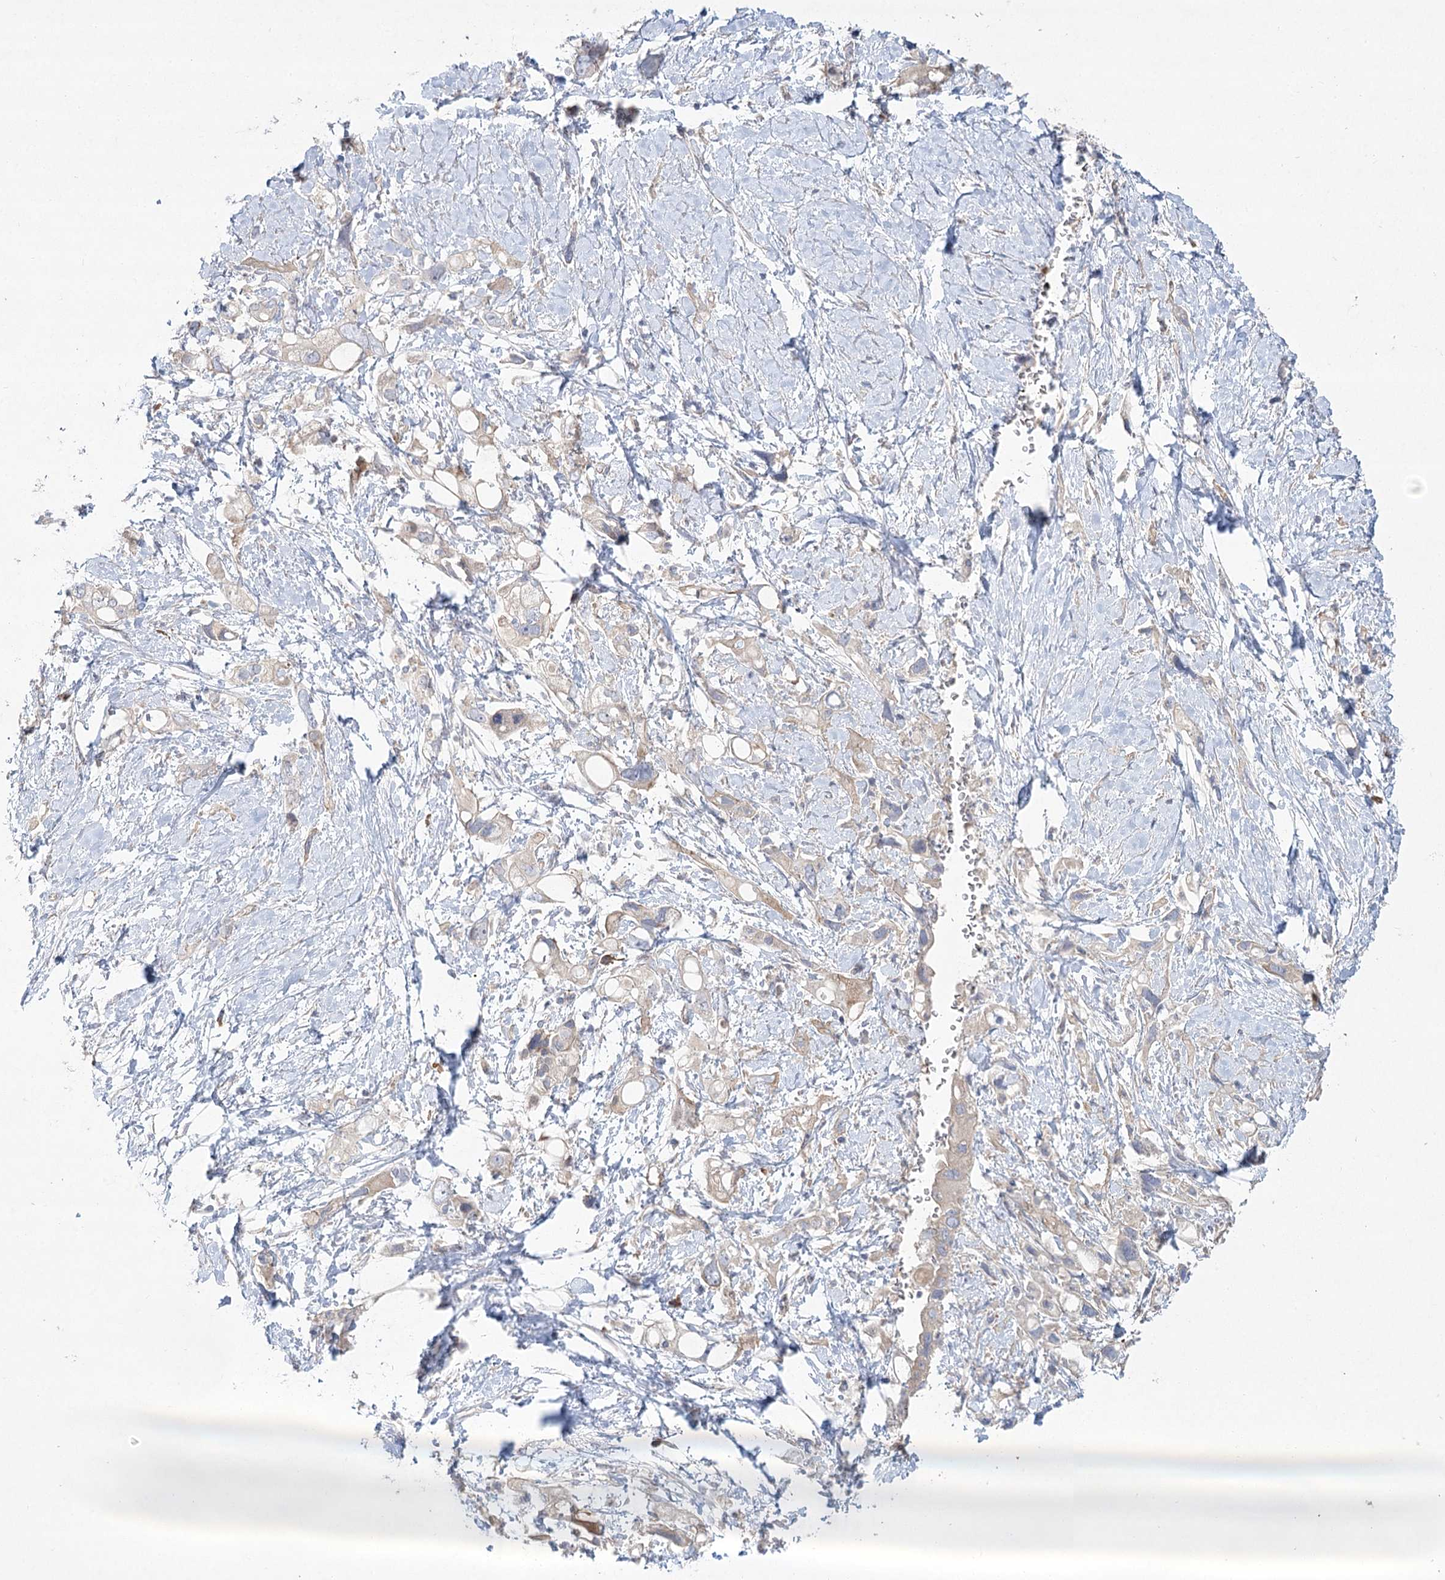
{"staining": {"intensity": "negative", "quantity": "none", "location": "none"}, "tissue": "pancreatic cancer", "cell_type": "Tumor cells", "image_type": "cancer", "snomed": [{"axis": "morphology", "description": "Adenocarcinoma, NOS"}, {"axis": "topography", "description": "Pancreas"}], "caption": "This is an IHC histopathology image of human pancreatic adenocarcinoma. There is no positivity in tumor cells.", "gene": "CAMTA1", "patient": {"sex": "female", "age": 56}}